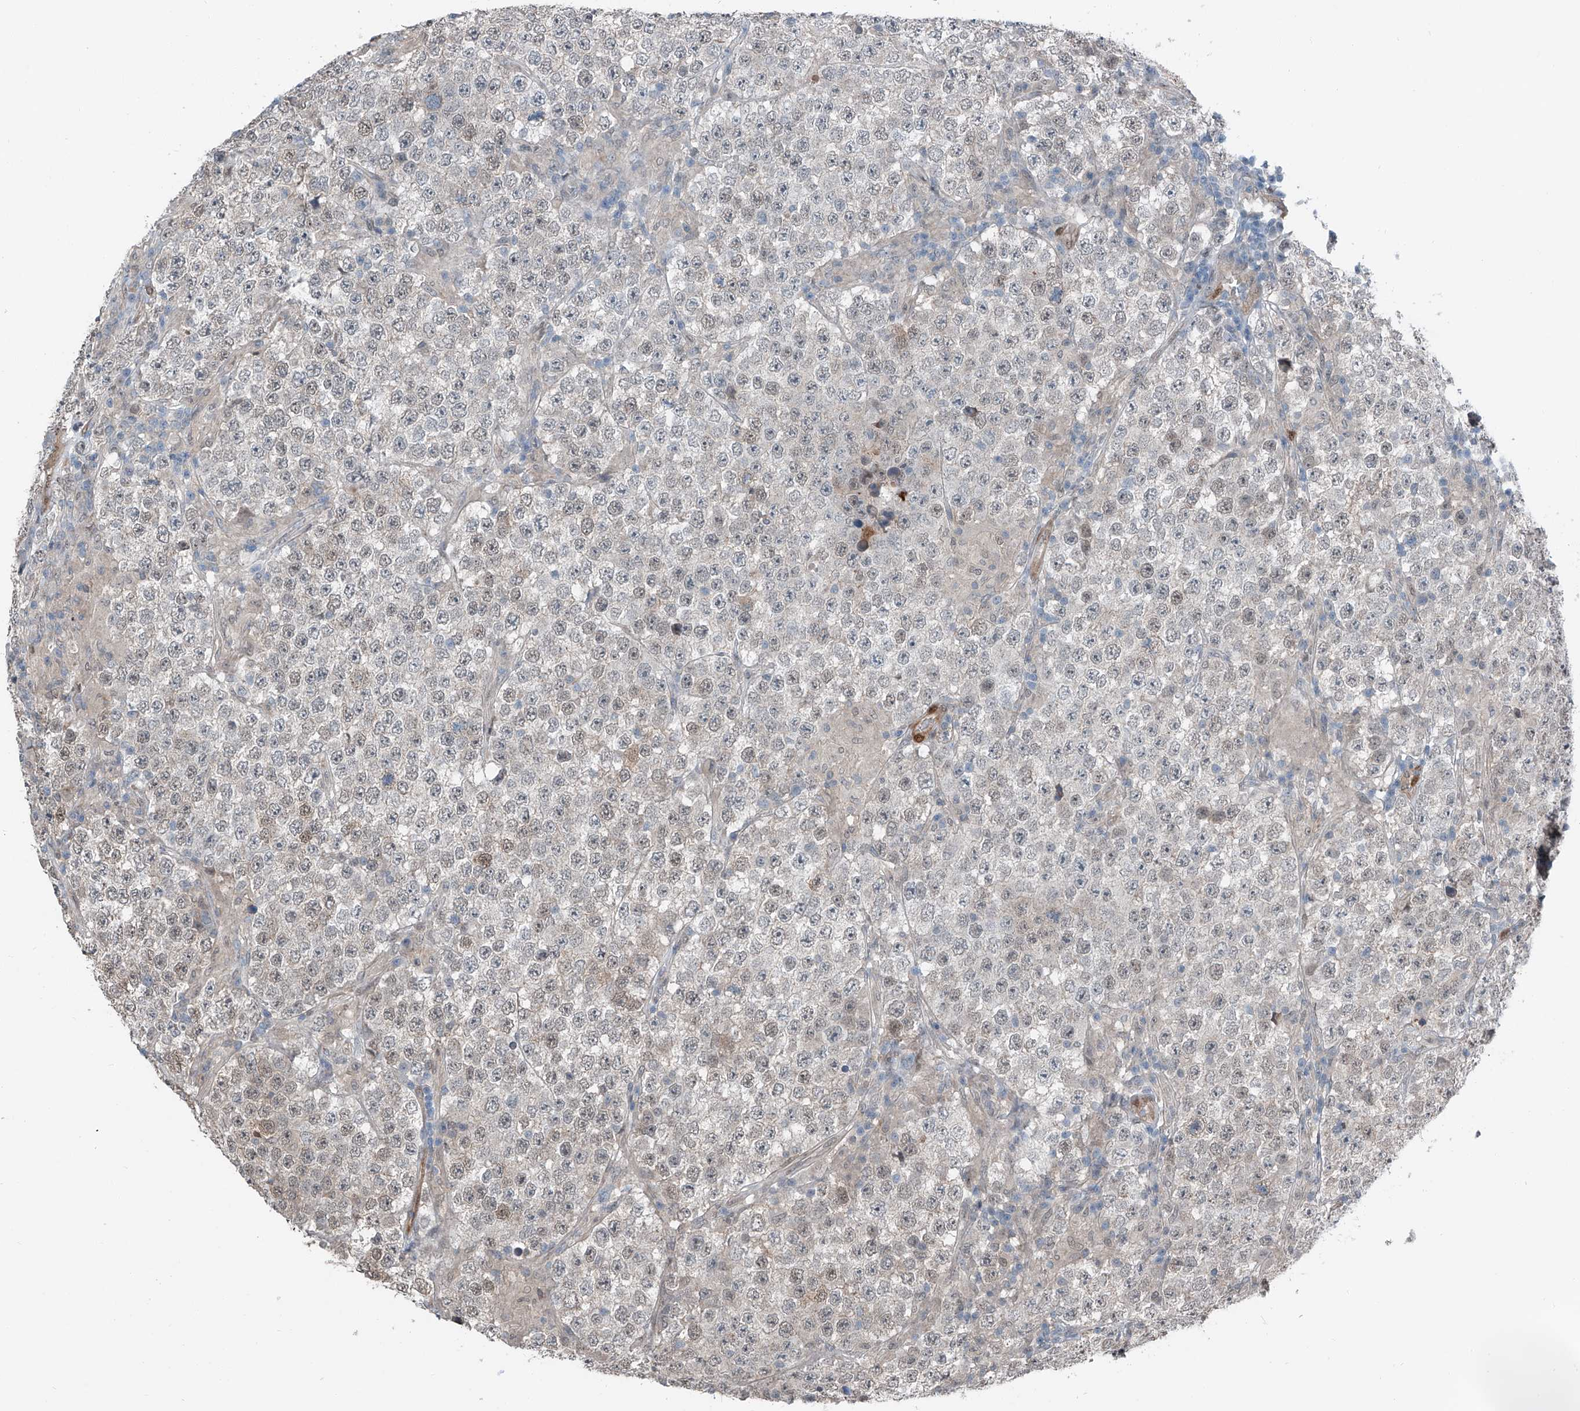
{"staining": {"intensity": "weak", "quantity": "25%-75%", "location": "nuclear"}, "tissue": "testis cancer", "cell_type": "Tumor cells", "image_type": "cancer", "snomed": [{"axis": "morphology", "description": "Normal tissue, NOS"}, {"axis": "morphology", "description": "Urothelial carcinoma, High grade"}, {"axis": "morphology", "description": "Seminoma, NOS"}, {"axis": "morphology", "description": "Carcinoma, Embryonal, NOS"}, {"axis": "topography", "description": "Urinary bladder"}, {"axis": "topography", "description": "Testis"}], "caption": "Protein expression analysis of human testis embryonal carcinoma reveals weak nuclear expression in about 25%-75% of tumor cells.", "gene": "HSPA6", "patient": {"sex": "male", "age": 41}}